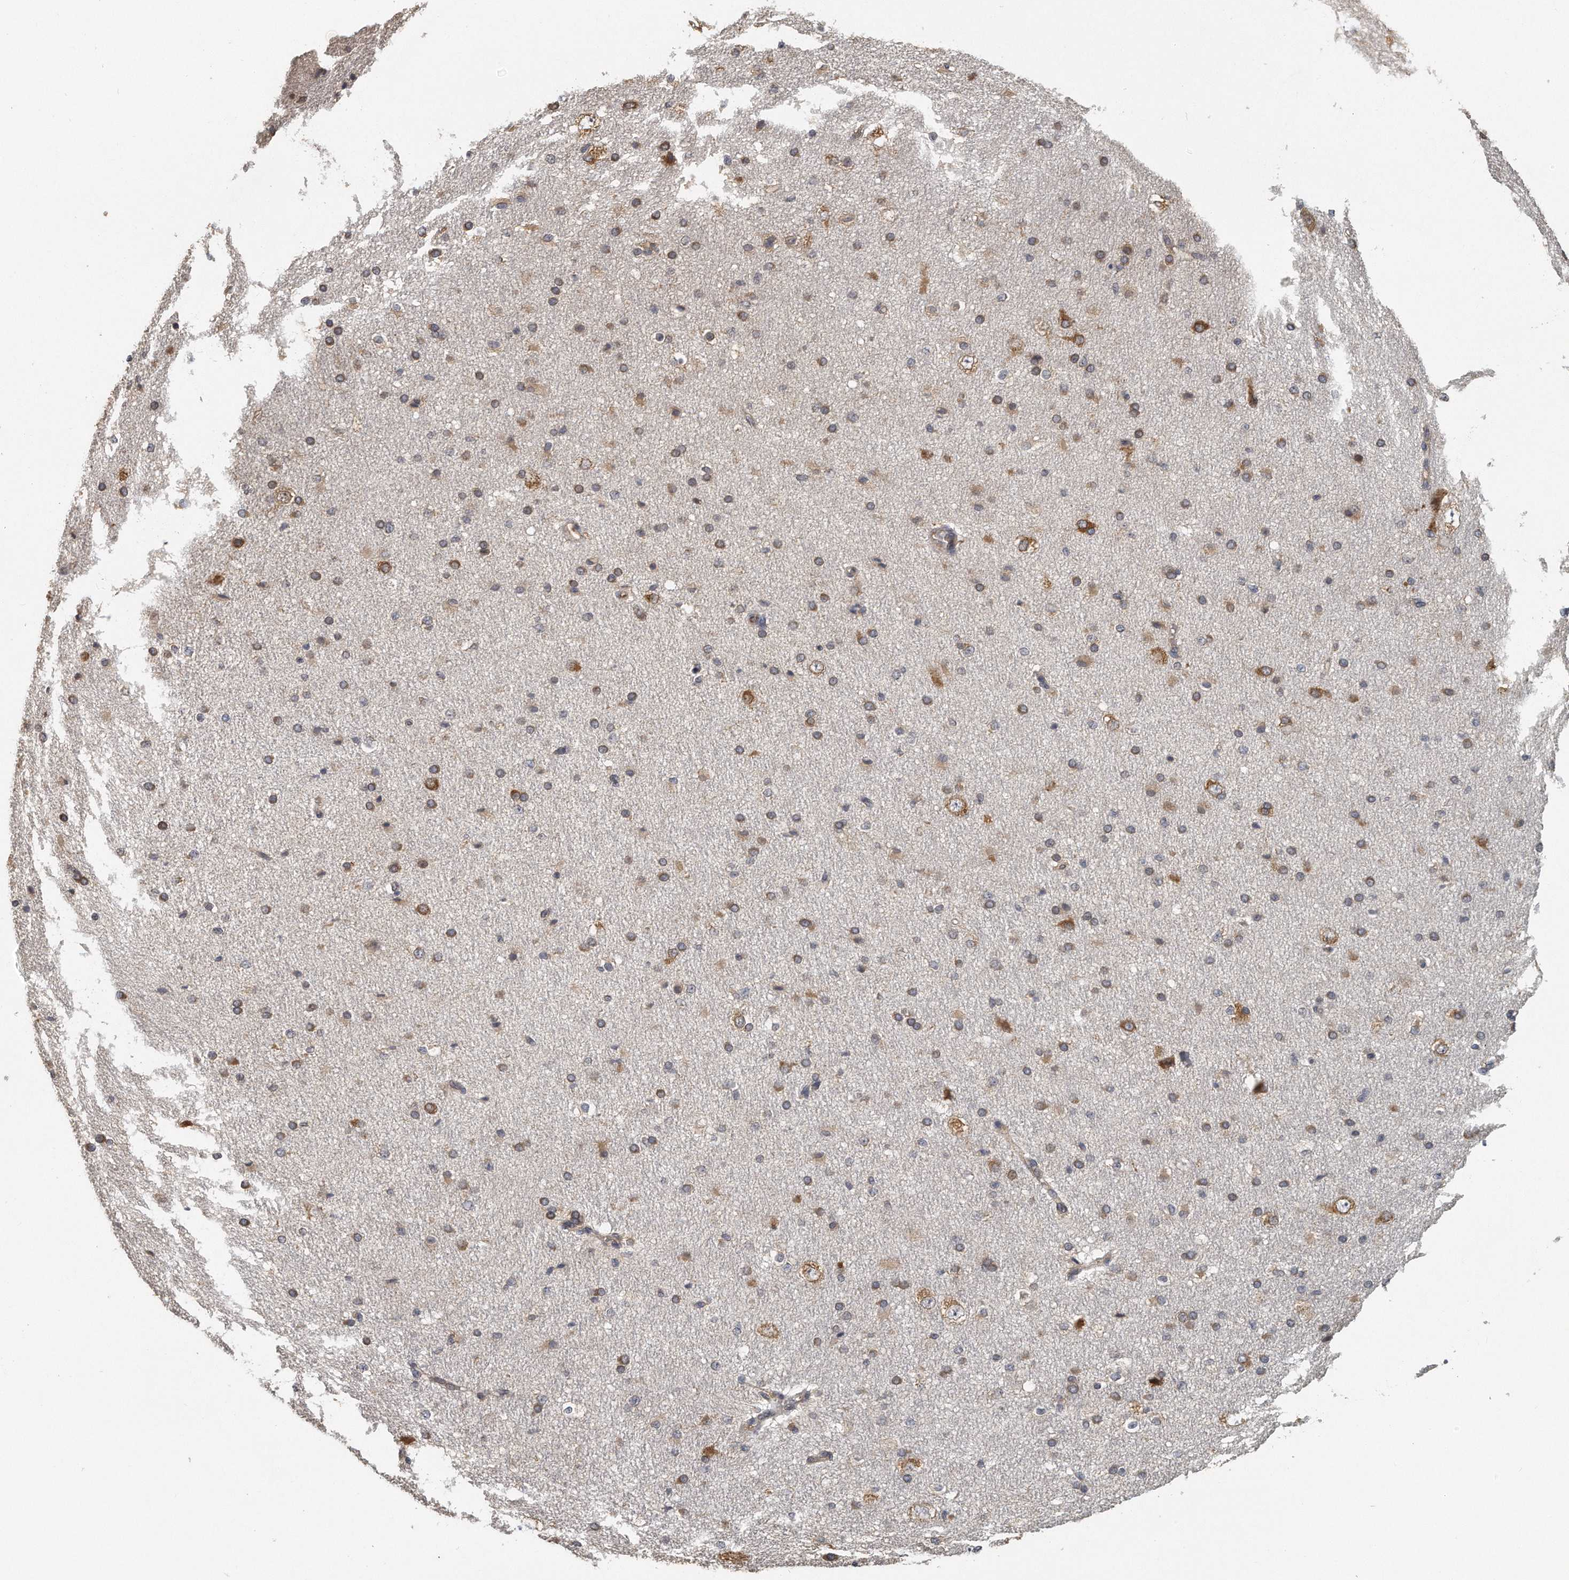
{"staining": {"intensity": "weak", "quantity": "25%-75%", "location": "cytoplasmic/membranous"}, "tissue": "cerebral cortex", "cell_type": "Endothelial cells", "image_type": "normal", "snomed": [{"axis": "morphology", "description": "Normal tissue, NOS"}, {"axis": "morphology", "description": "Developmental malformation"}, {"axis": "topography", "description": "Cerebral cortex"}], "caption": "Immunohistochemical staining of benign cerebral cortex exhibits 25%-75% levels of weak cytoplasmic/membranous protein positivity in about 25%-75% of endothelial cells.", "gene": "EIF3I", "patient": {"sex": "female", "age": 30}}